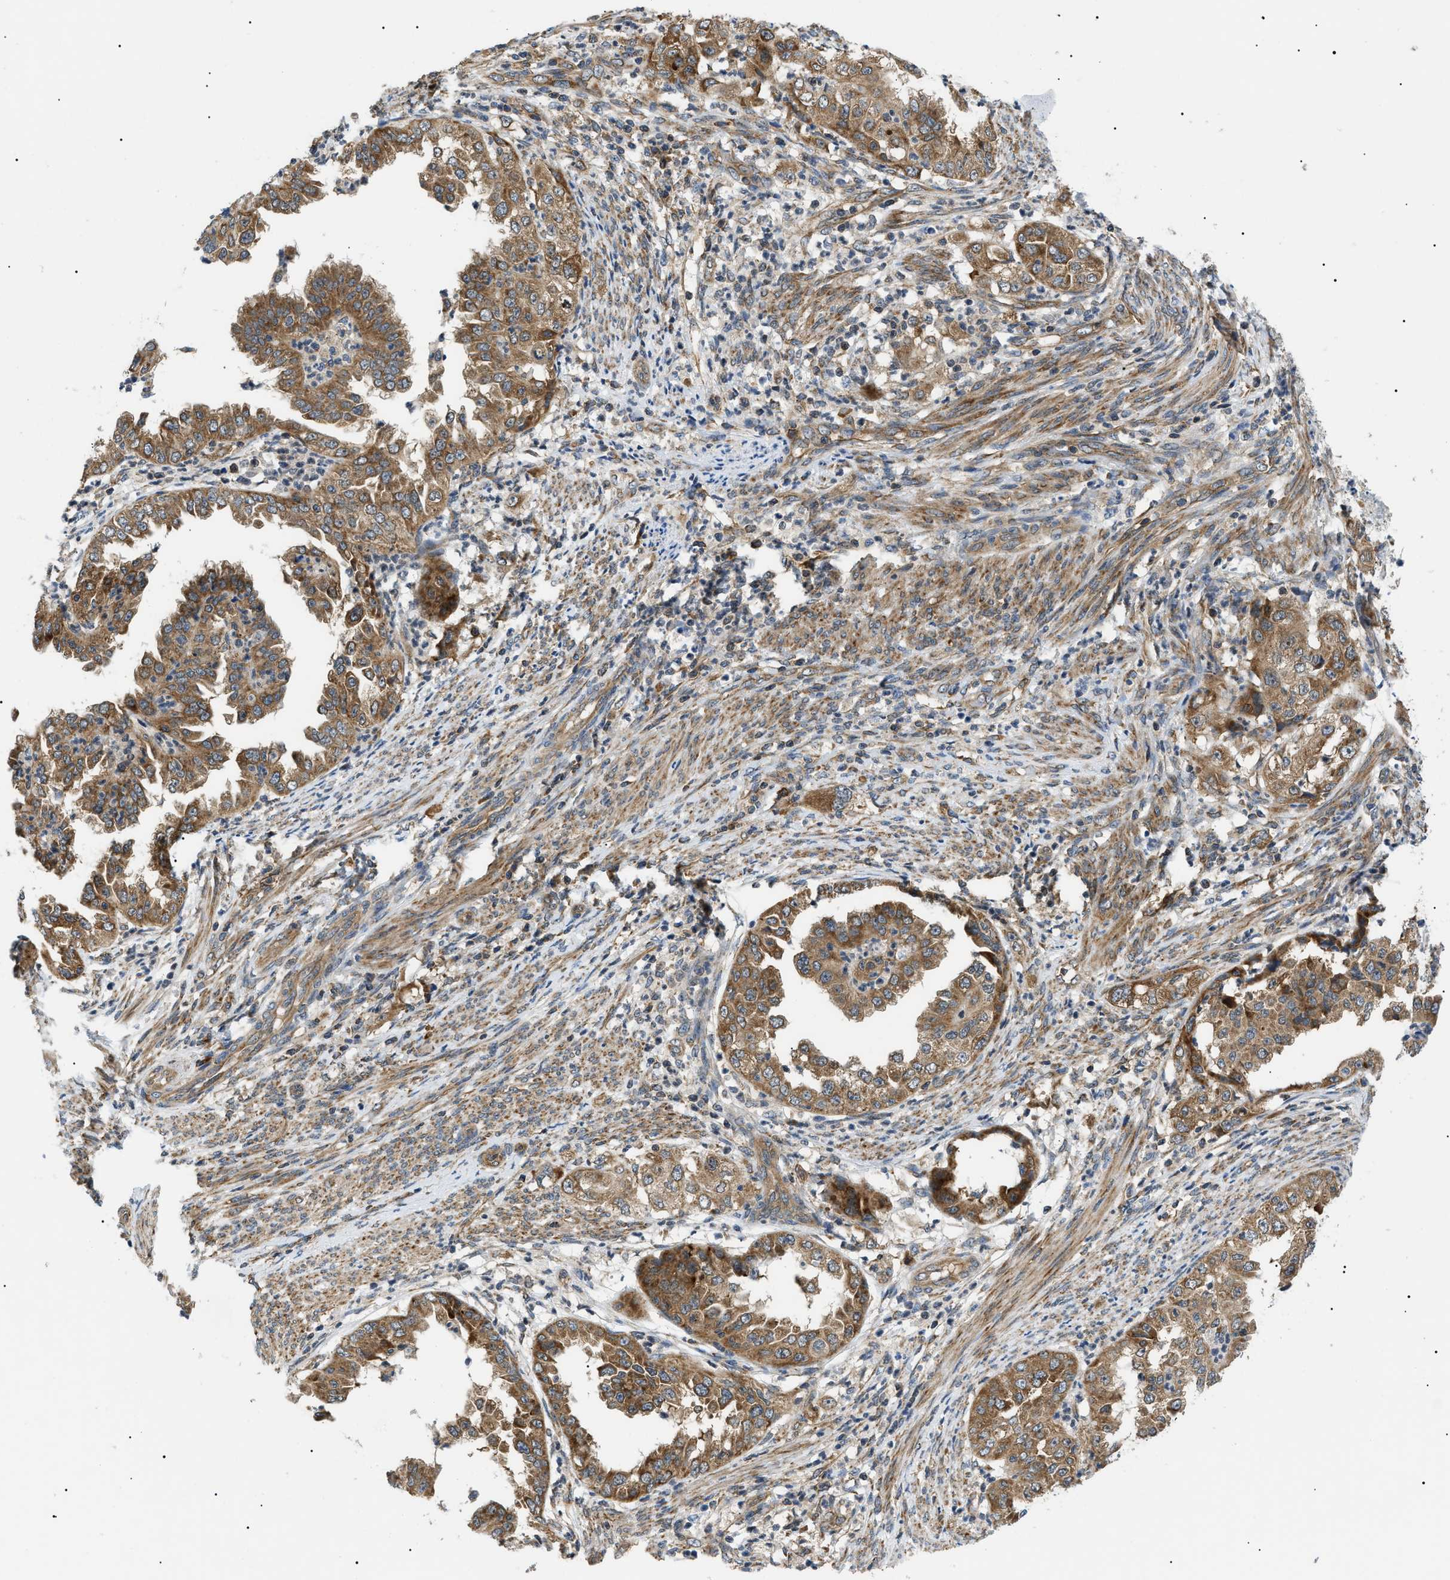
{"staining": {"intensity": "moderate", "quantity": ">75%", "location": "cytoplasmic/membranous"}, "tissue": "endometrial cancer", "cell_type": "Tumor cells", "image_type": "cancer", "snomed": [{"axis": "morphology", "description": "Adenocarcinoma, NOS"}, {"axis": "topography", "description": "Endometrium"}], "caption": "A brown stain highlights moderate cytoplasmic/membranous expression of a protein in human endometrial cancer (adenocarcinoma) tumor cells.", "gene": "SRPK1", "patient": {"sex": "female", "age": 85}}